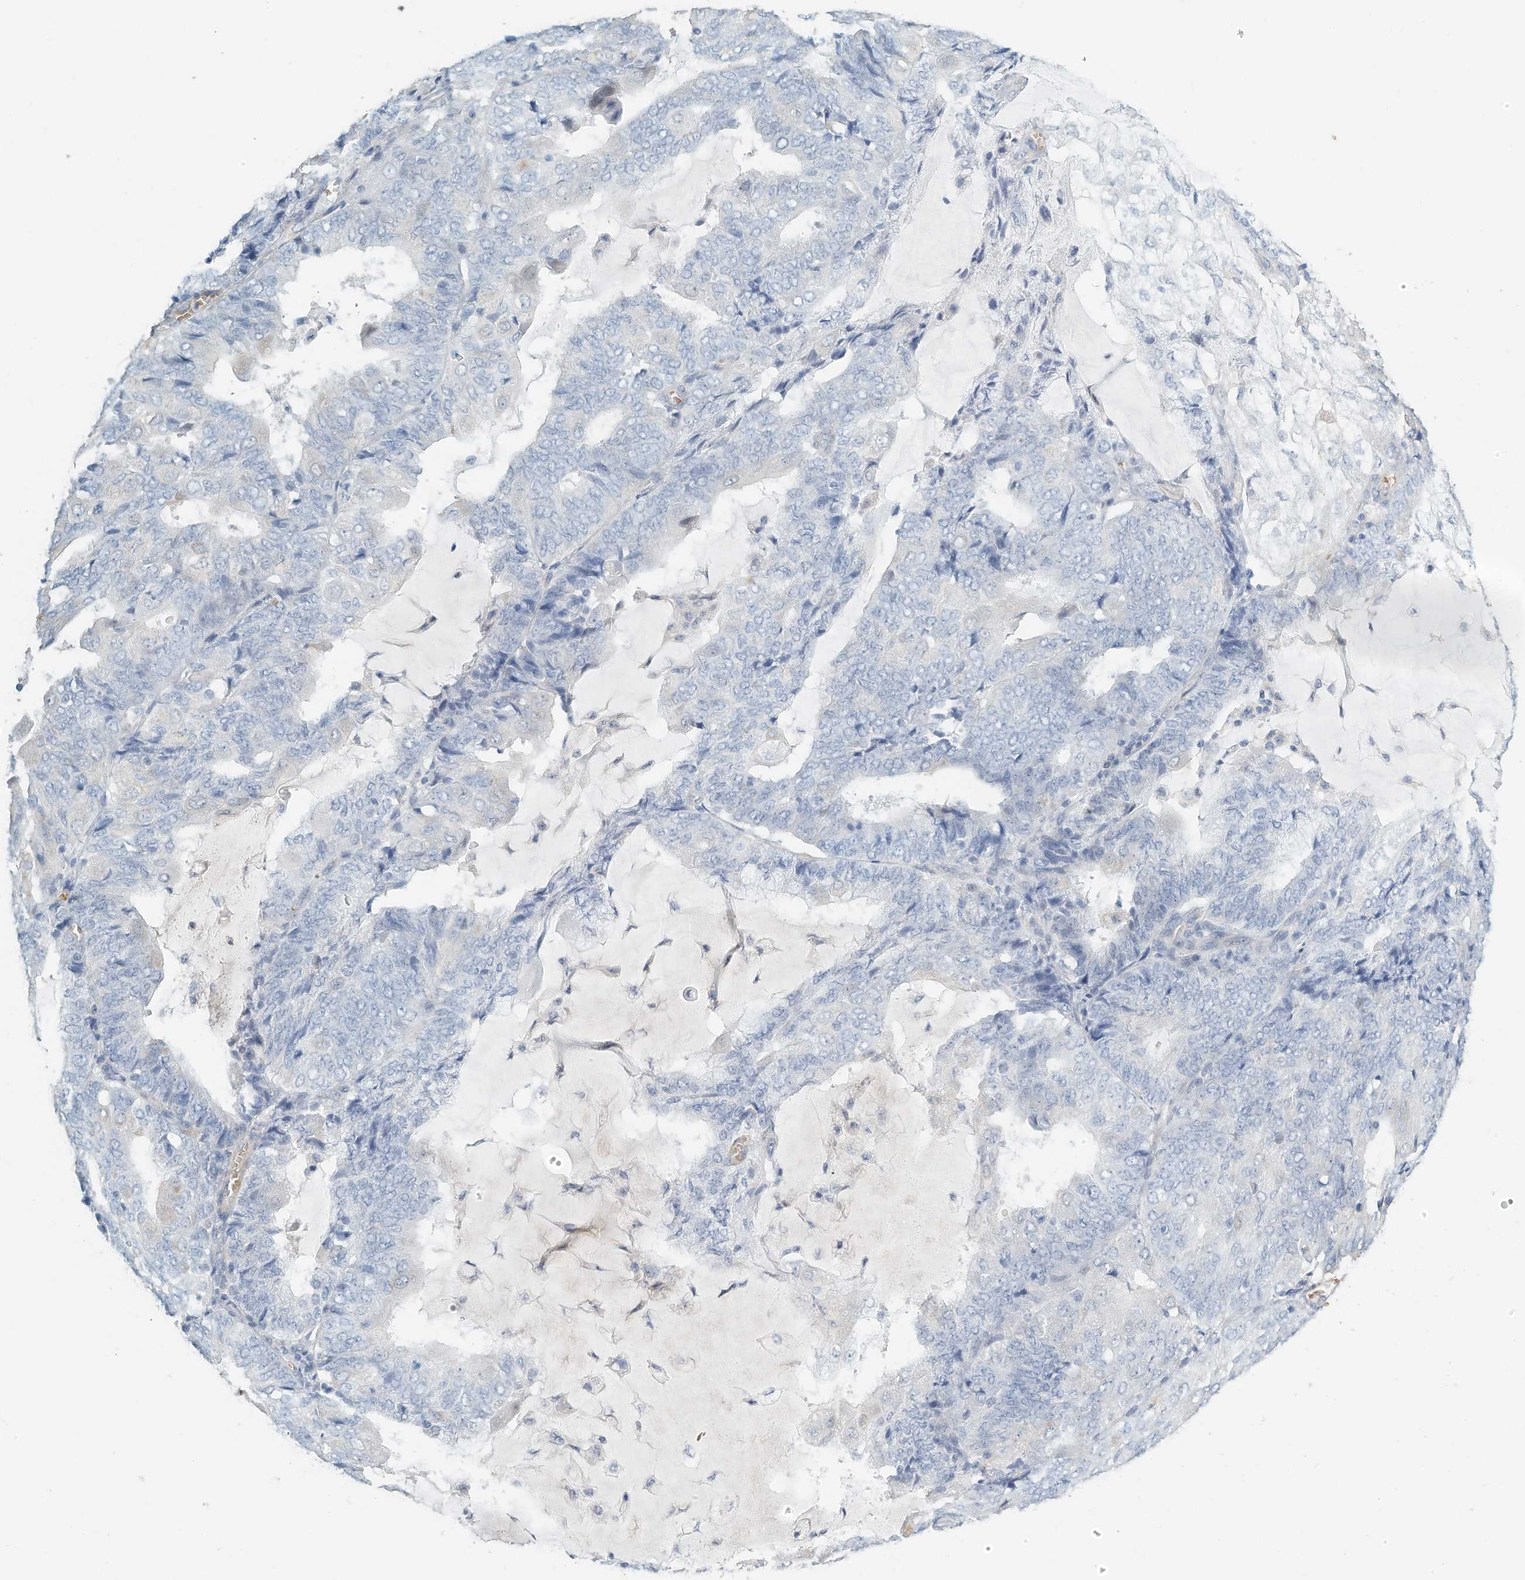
{"staining": {"intensity": "negative", "quantity": "none", "location": "none"}, "tissue": "endometrial cancer", "cell_type": "Tumor cells", "image_type": "cancer", "snomed": [{"axis": "morphology", "description": "Adenocarcinoma, NOS"}, {"axis": "topography", "description": "Endometrium"}], "caption": "This micrograph is of endometrial adenocarcinoma stained with IHC to label a protein in brown with the nuclei are counter-stained blue. There is no staining in tumor cells. (Immunohistochemistry, brightfield microscopy, high magnification).", "gene": "RCAN3", "patient": {"sex": "female", "age": 81}}